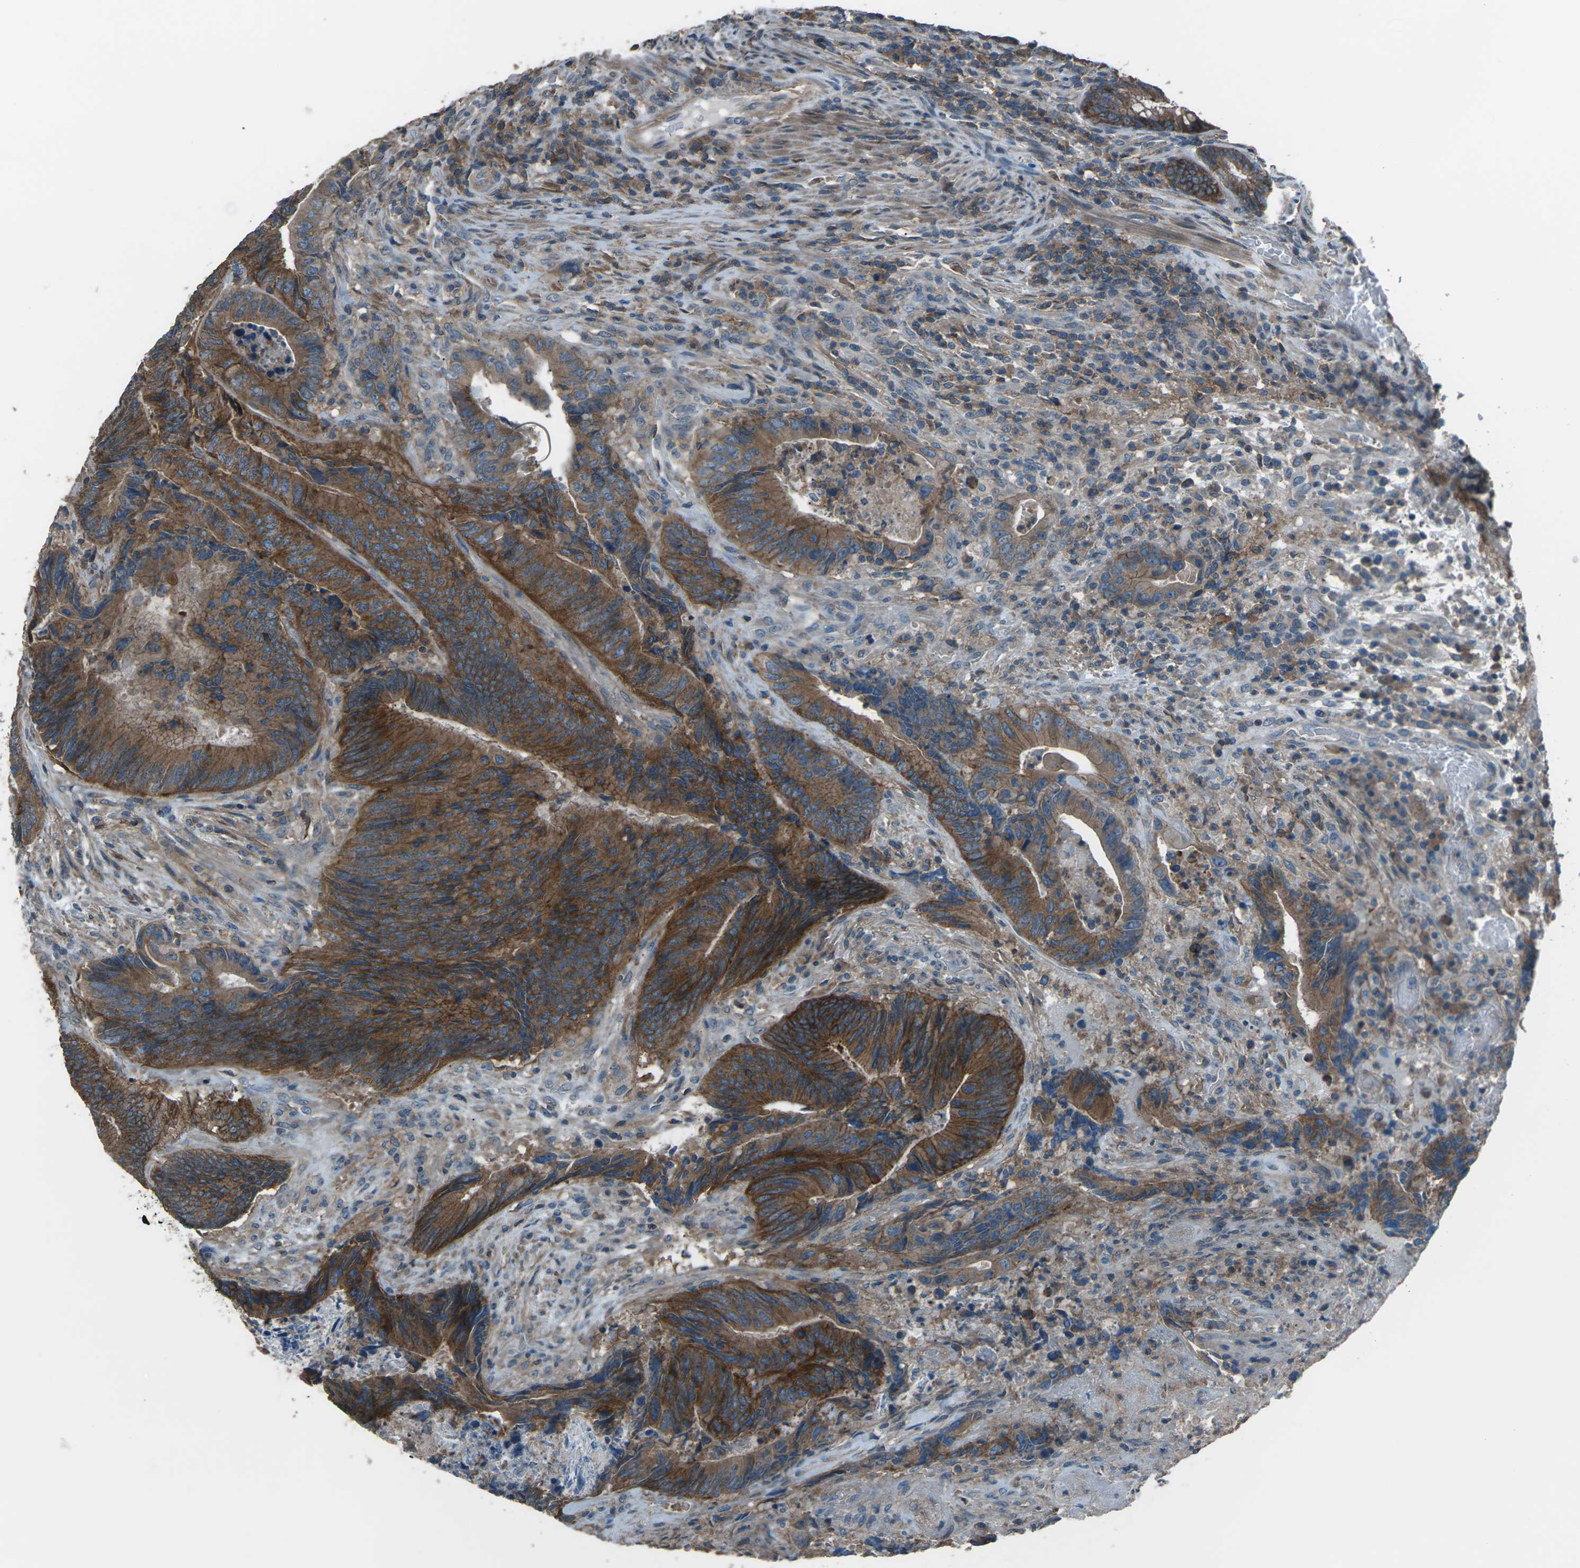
{"staining": {"intensity": "strong", "quantity": ">75%", "location": "cytoplasmic/membranous"}, "tissue": "colorectal cancer", "cell_type": "Tumor cells", "image_type": "cancer", "snomed": [{"axis": "morphology", "description": "Normal tissue, NOS"}, {"axis": "morphology", "description": "Adenocarcinoma, NOS"}, {"axis": "topography", "description": "Colon"}], "caption": "Protein positivity by immunohistochemistry demonstrates strong cytoplasmic/membranous staining in about >75% of tumor cells in colorectal cancer (adenocarcinoma).", "gene": "CMTM4", "patient": {"sex": "male", "age": 56}}